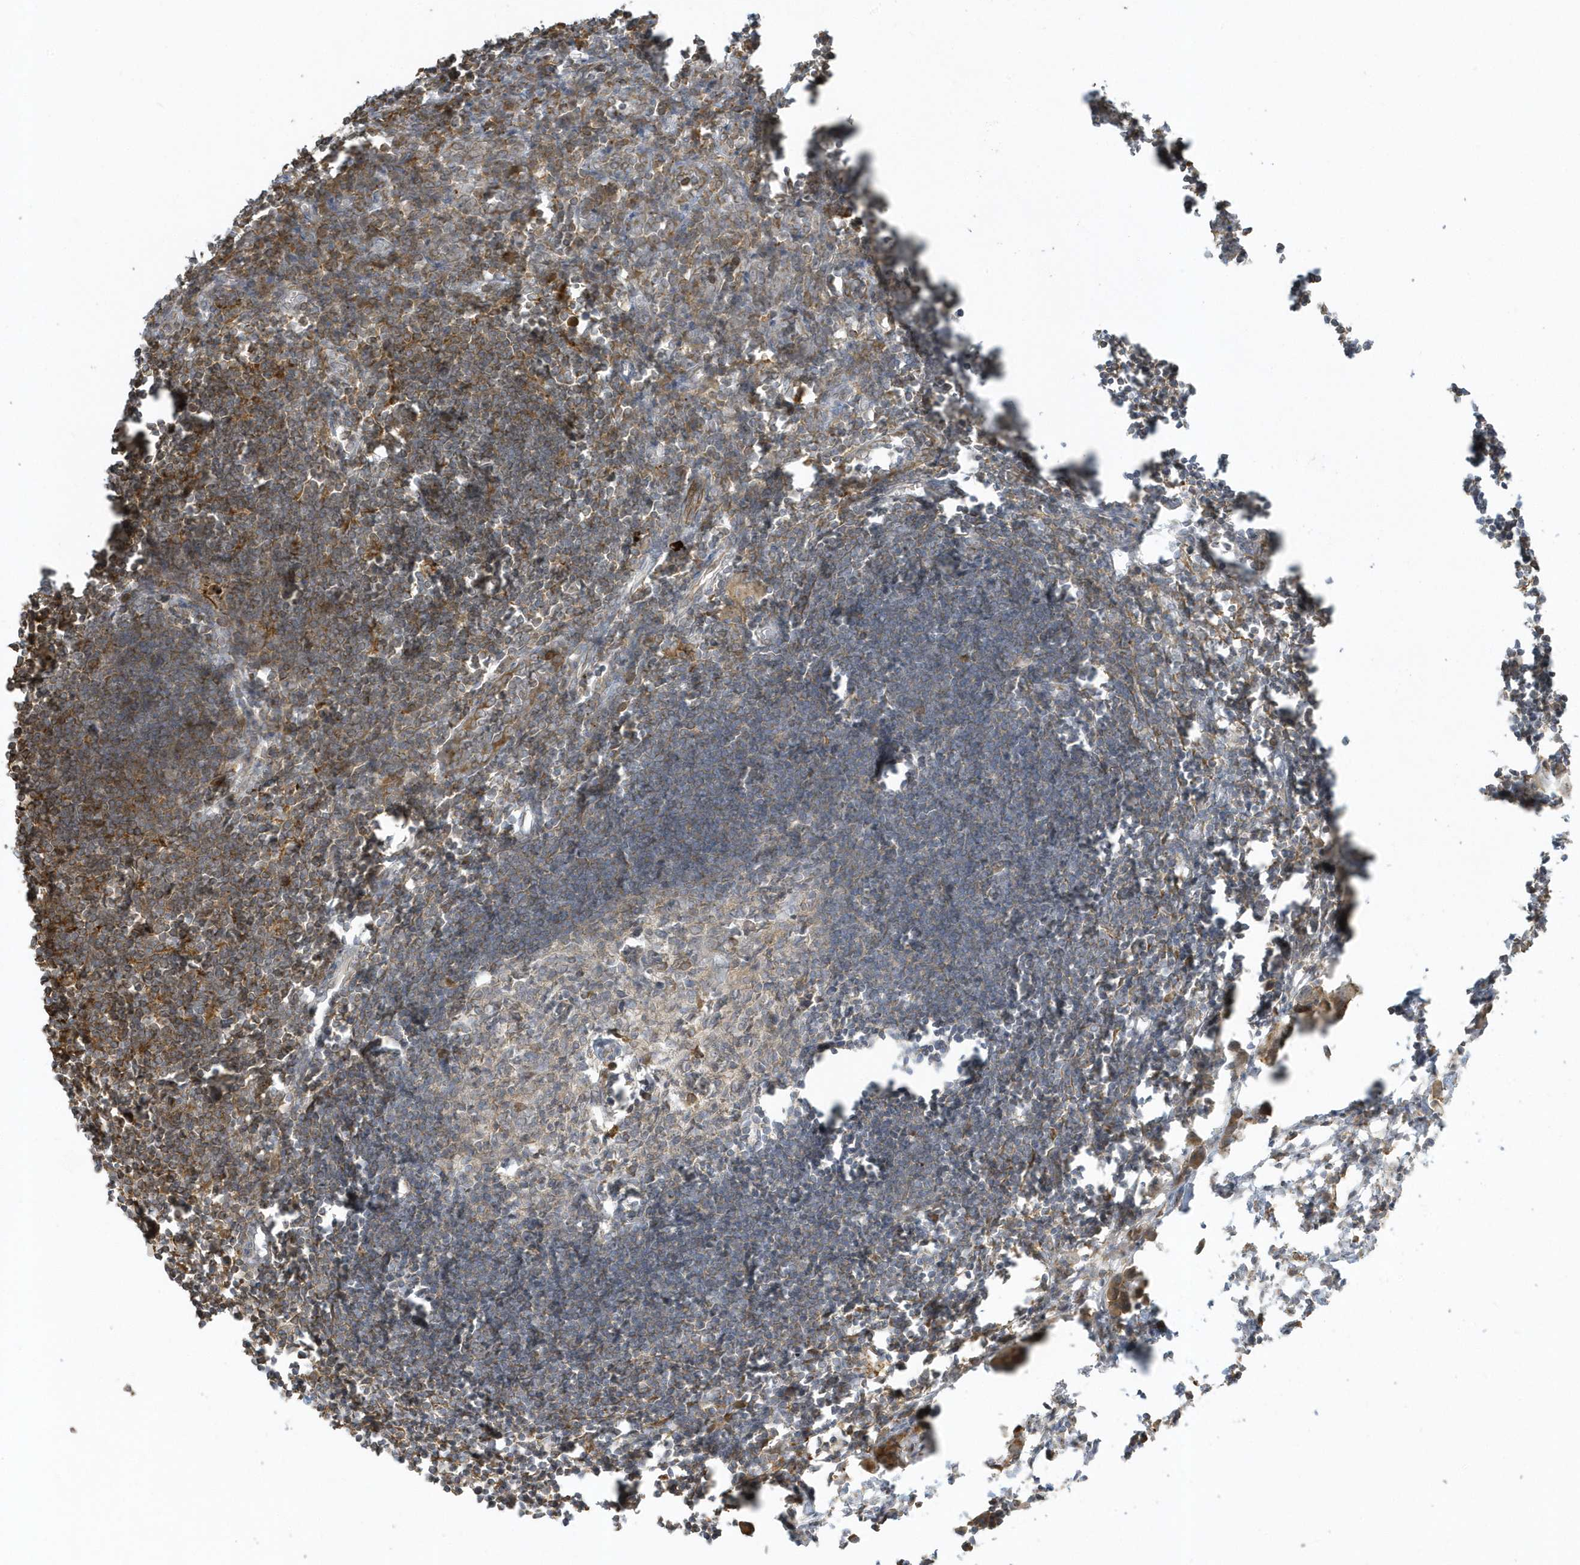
{"staining": {"intensity": "negative", "quantity": "none", "location": "none"}, "tissue": "lymph node", "cell_type": "Germinal center cells", "image_type": "normal", "snomed": [{"axis": "morphology", "description": "Normal tissue, NOS"}, {"axis": "morphology", "description": "Malignant melanoma, Metastatic site"}, {"axis": "topography", "description": "Lymph node"}], "caption": "This is a image of IHC staining of normal lymph node, which shows no positivity in germinal center cells. (Stains: DAB immunohistochemistry (IHC) with hematoxylin counter stain, Microscopy: brightfield microscopy at high magnification).", "gene": "ZBTB8A", "patient": {"sex": "male", "age": 41}}